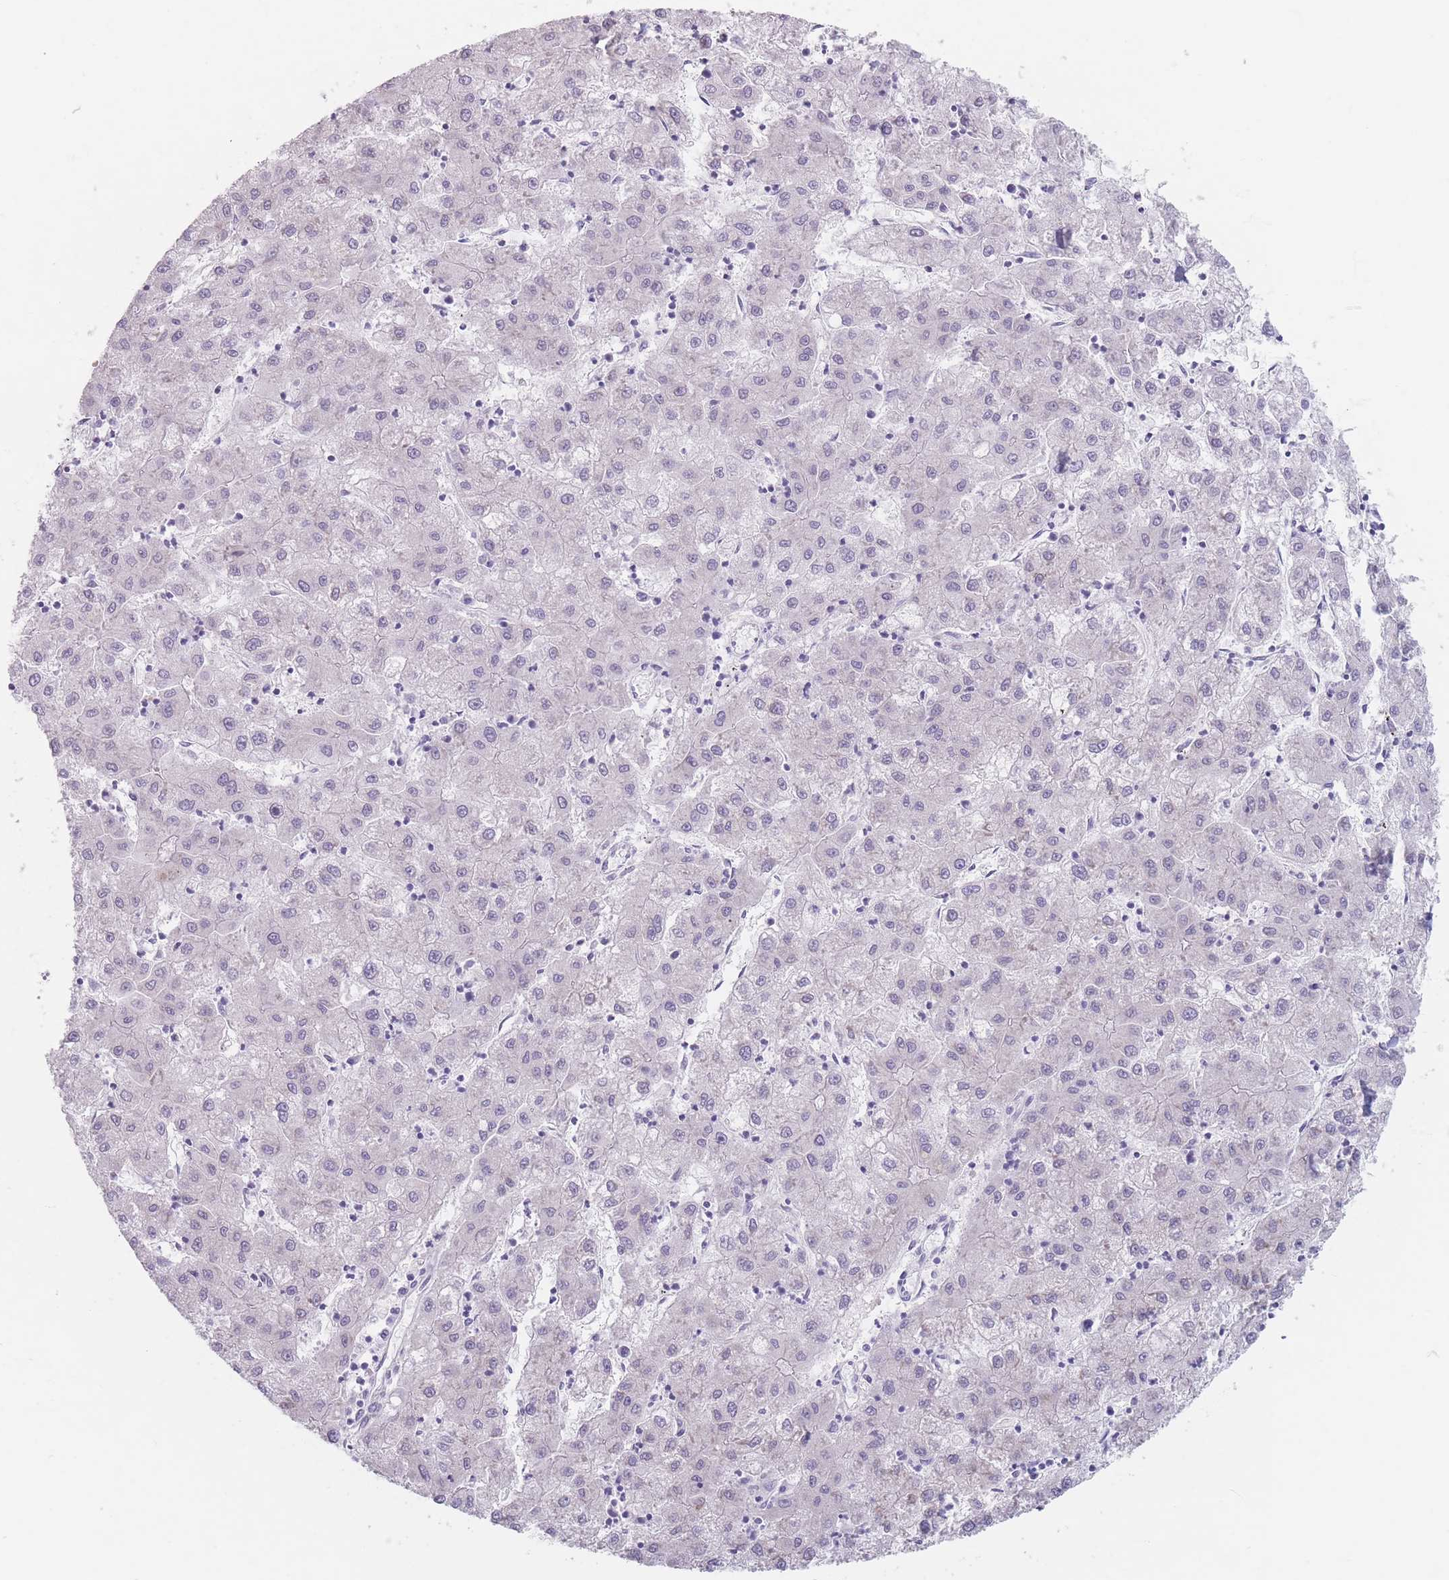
{"staining": {"intensity": "negative", "quantity": "none", "location": "none"}, "tissue": "liver cancer", "cell_type": "Tumor cells", "image_type": "cancer", "snomed": [{"axis": "morphology", "description": "Carcinoma, Hepatocellular, NOS"}, {"axis": "topography", "description": "Liver"}], "caption": "IHC histopathology image of neoplastic tissue: human liver cancer (hepatocellular carcinoma) stained with DAB shows no significant protein expression in tumor cells.", "gene": "PIGM", "patient": {"sex": "male", "age": 72}}